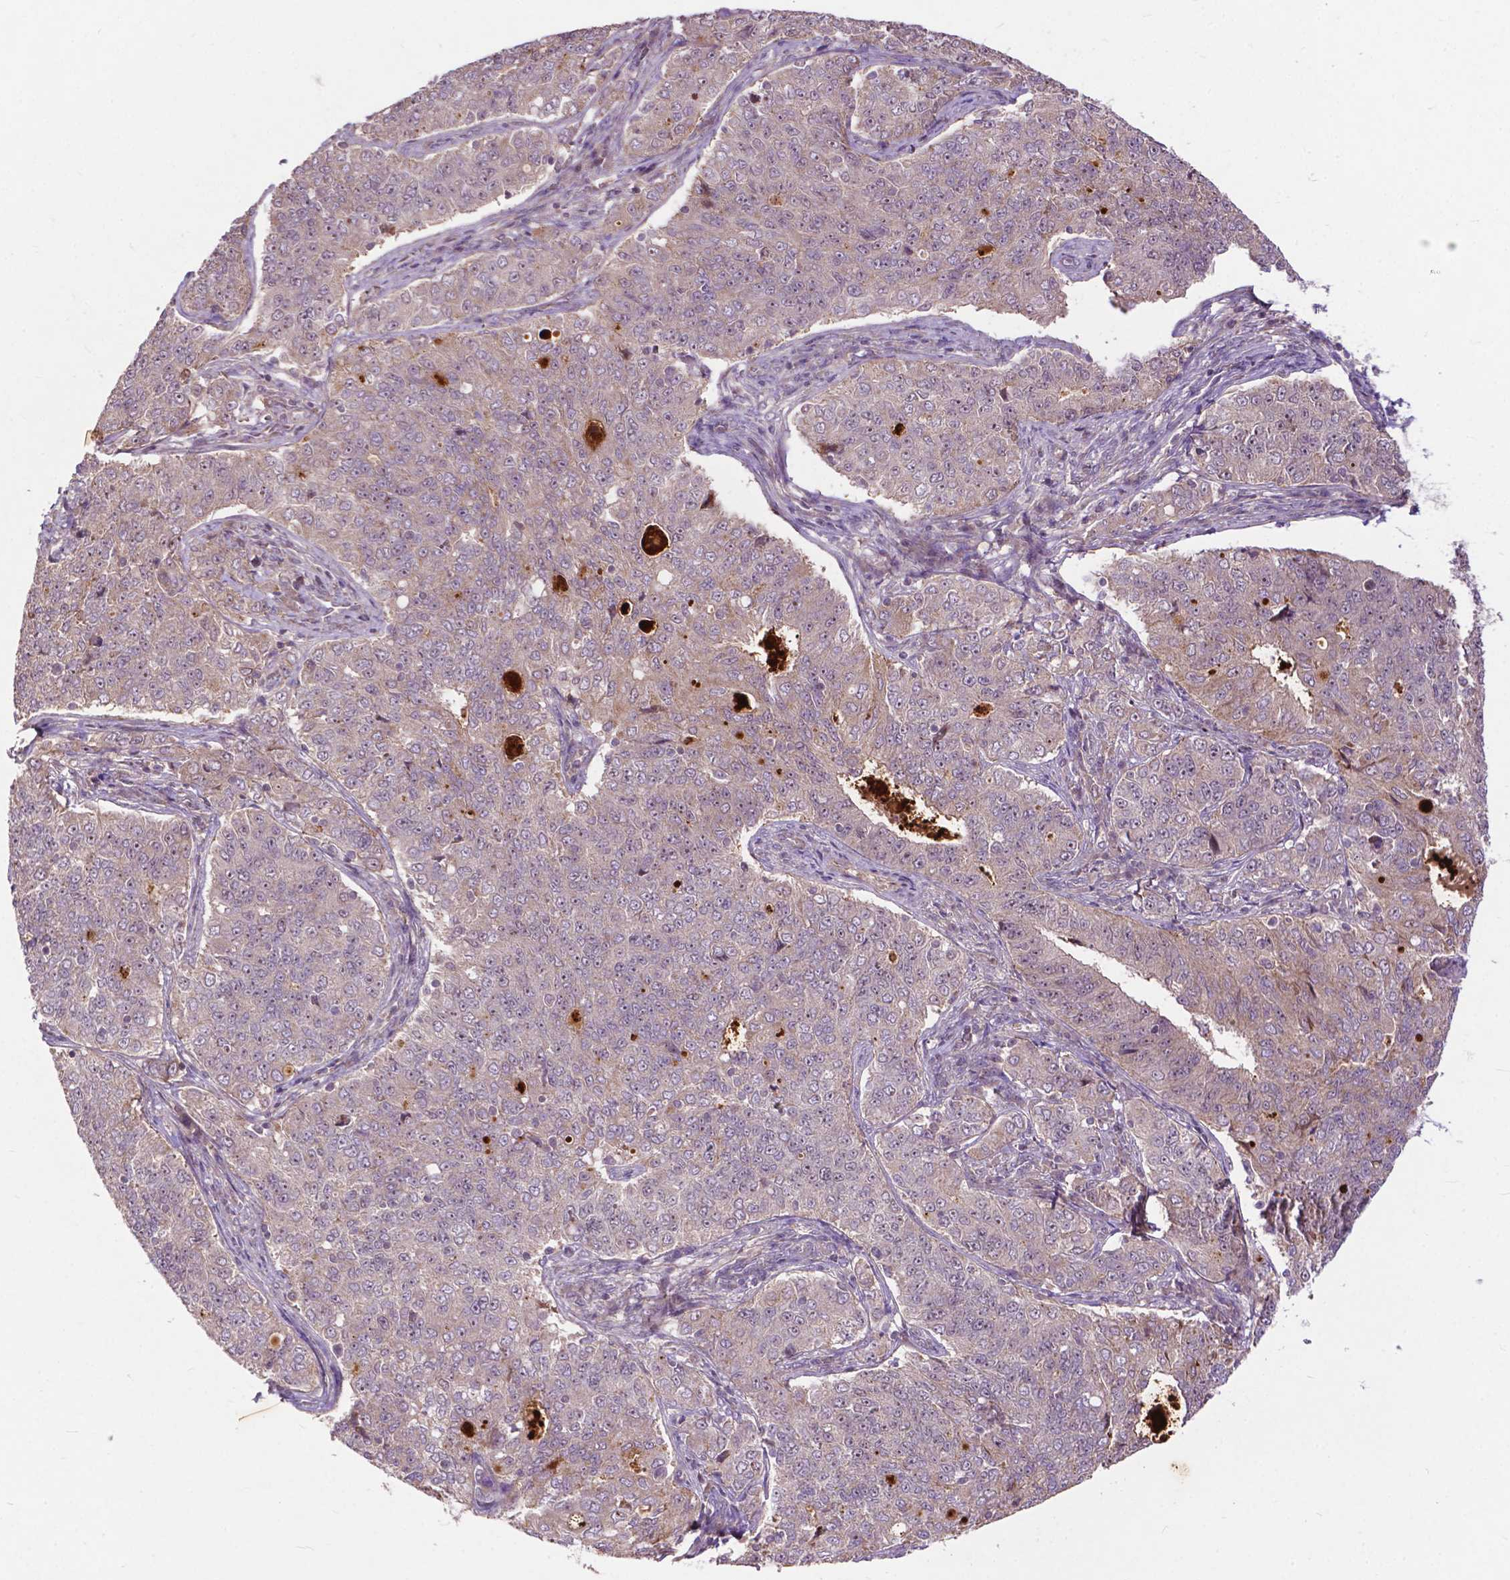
{"staining": {"intensity": "negative", "quantity": "none", "location": "none"}, "tissue": "endometrial cancer", "cell_type": "Tumor cells", "image_type": "cancer", "snomed": [{"axis": "morphology", "description": "Adenocarcinoma, NOS"}, {"axis": "topography", "description": "Endometrium"}], "caption": "A high-resolution photomicrograph shows immunohistochemistry (IHC) staining of endometrial adenocarcinoma, which exhibits no significant staining in tumor cells.", "gene": "PARP3", "patient": {"sex": "female", "age": 43}}